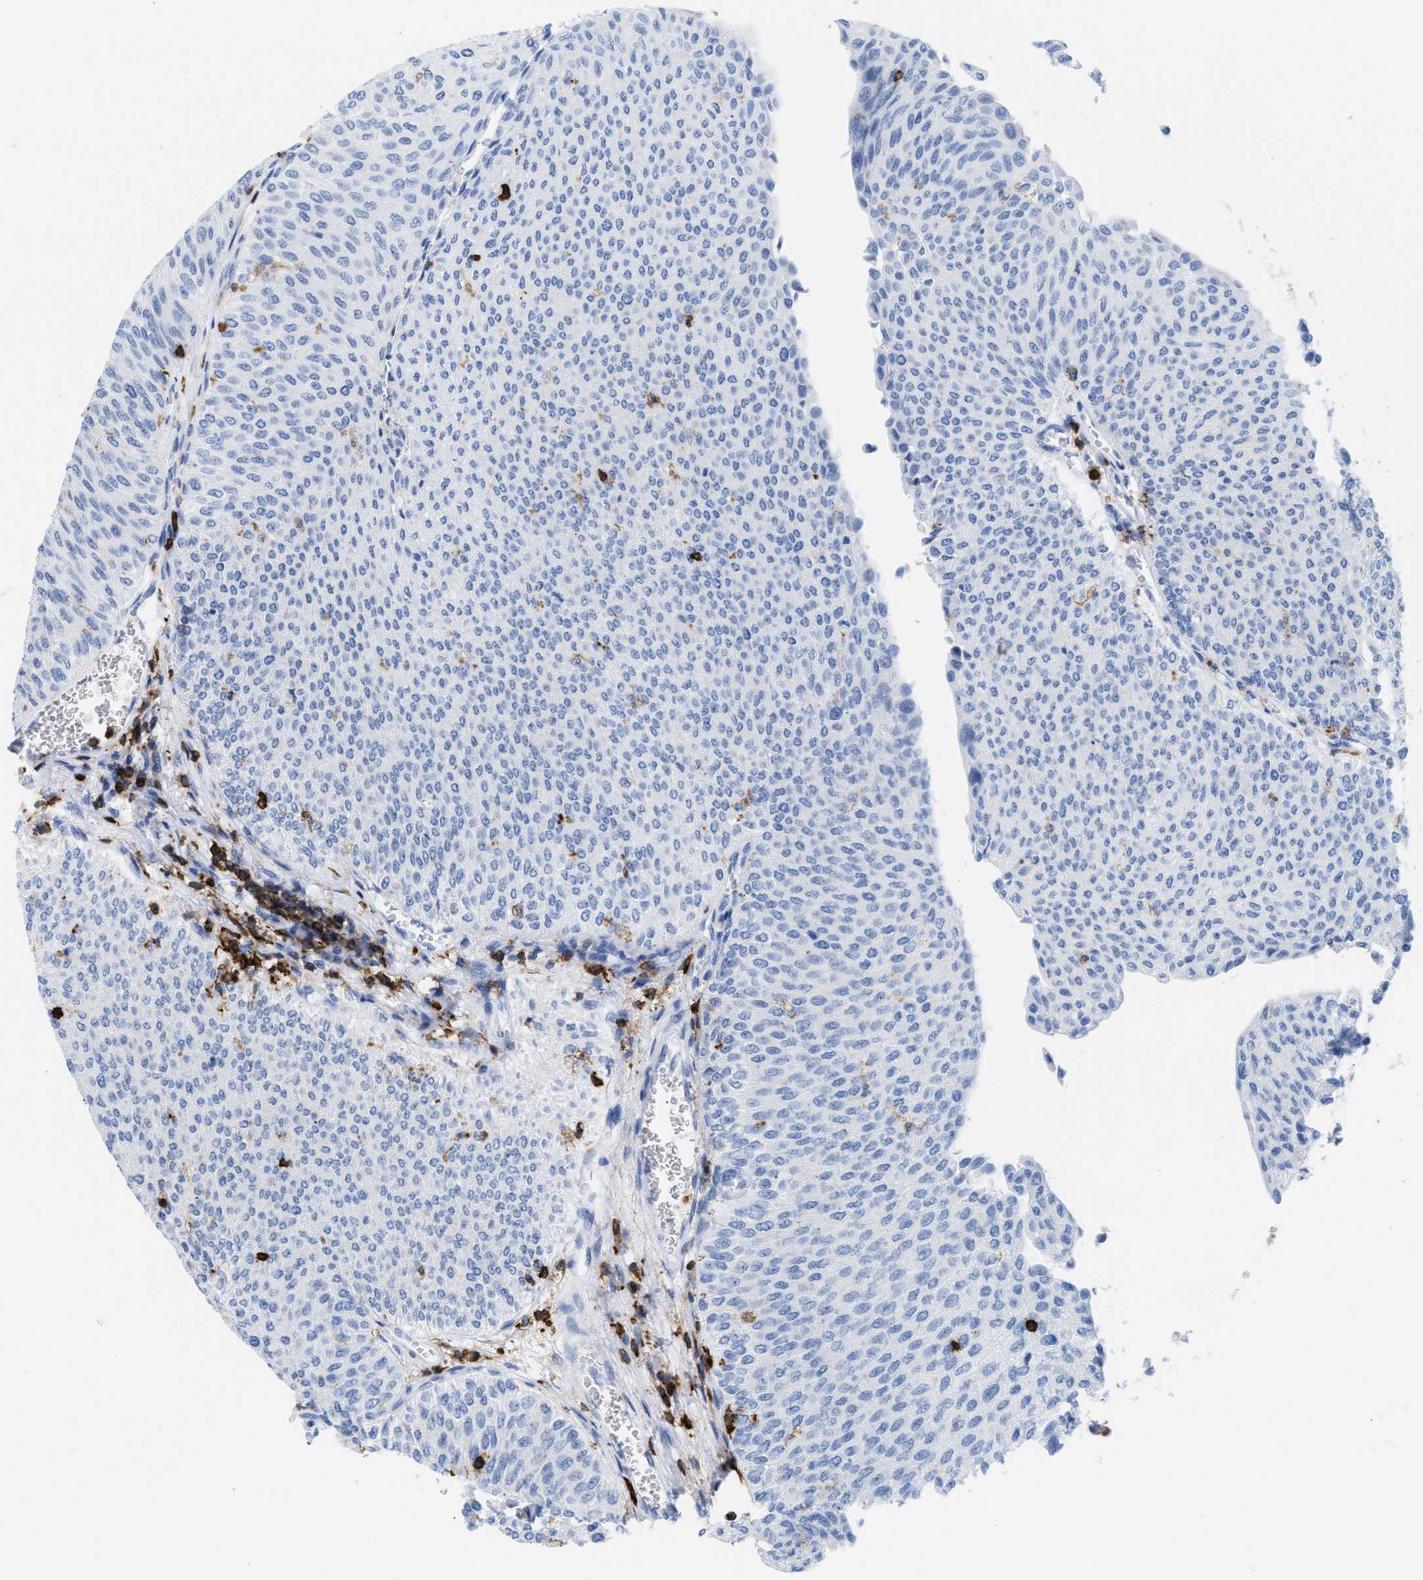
{"staining": {"intensity": "negative", "quantity": "none", "location": "none"}, "tissue": "urothelial cancer", "cell_type": "Tumor cells", "image_type": "cancer", "snomed": [{"axis": "morphology", "description": "Urothelial carcinoma, Low grade"}, {"axis": "topography", "description": "Urinary bladder"}], "caption": "The immunohistochemistry photomicrograph has no significant expression in tumor cells of low-grade urothelial carcinoma tissue. The staining is performed using DAB (3,3'-diaminobenzidine) brown chromogen with nuclei counter-stained in using hematoxylin.", "gene": "LCP1", "patient": {"sex": "male", "age": 78}}